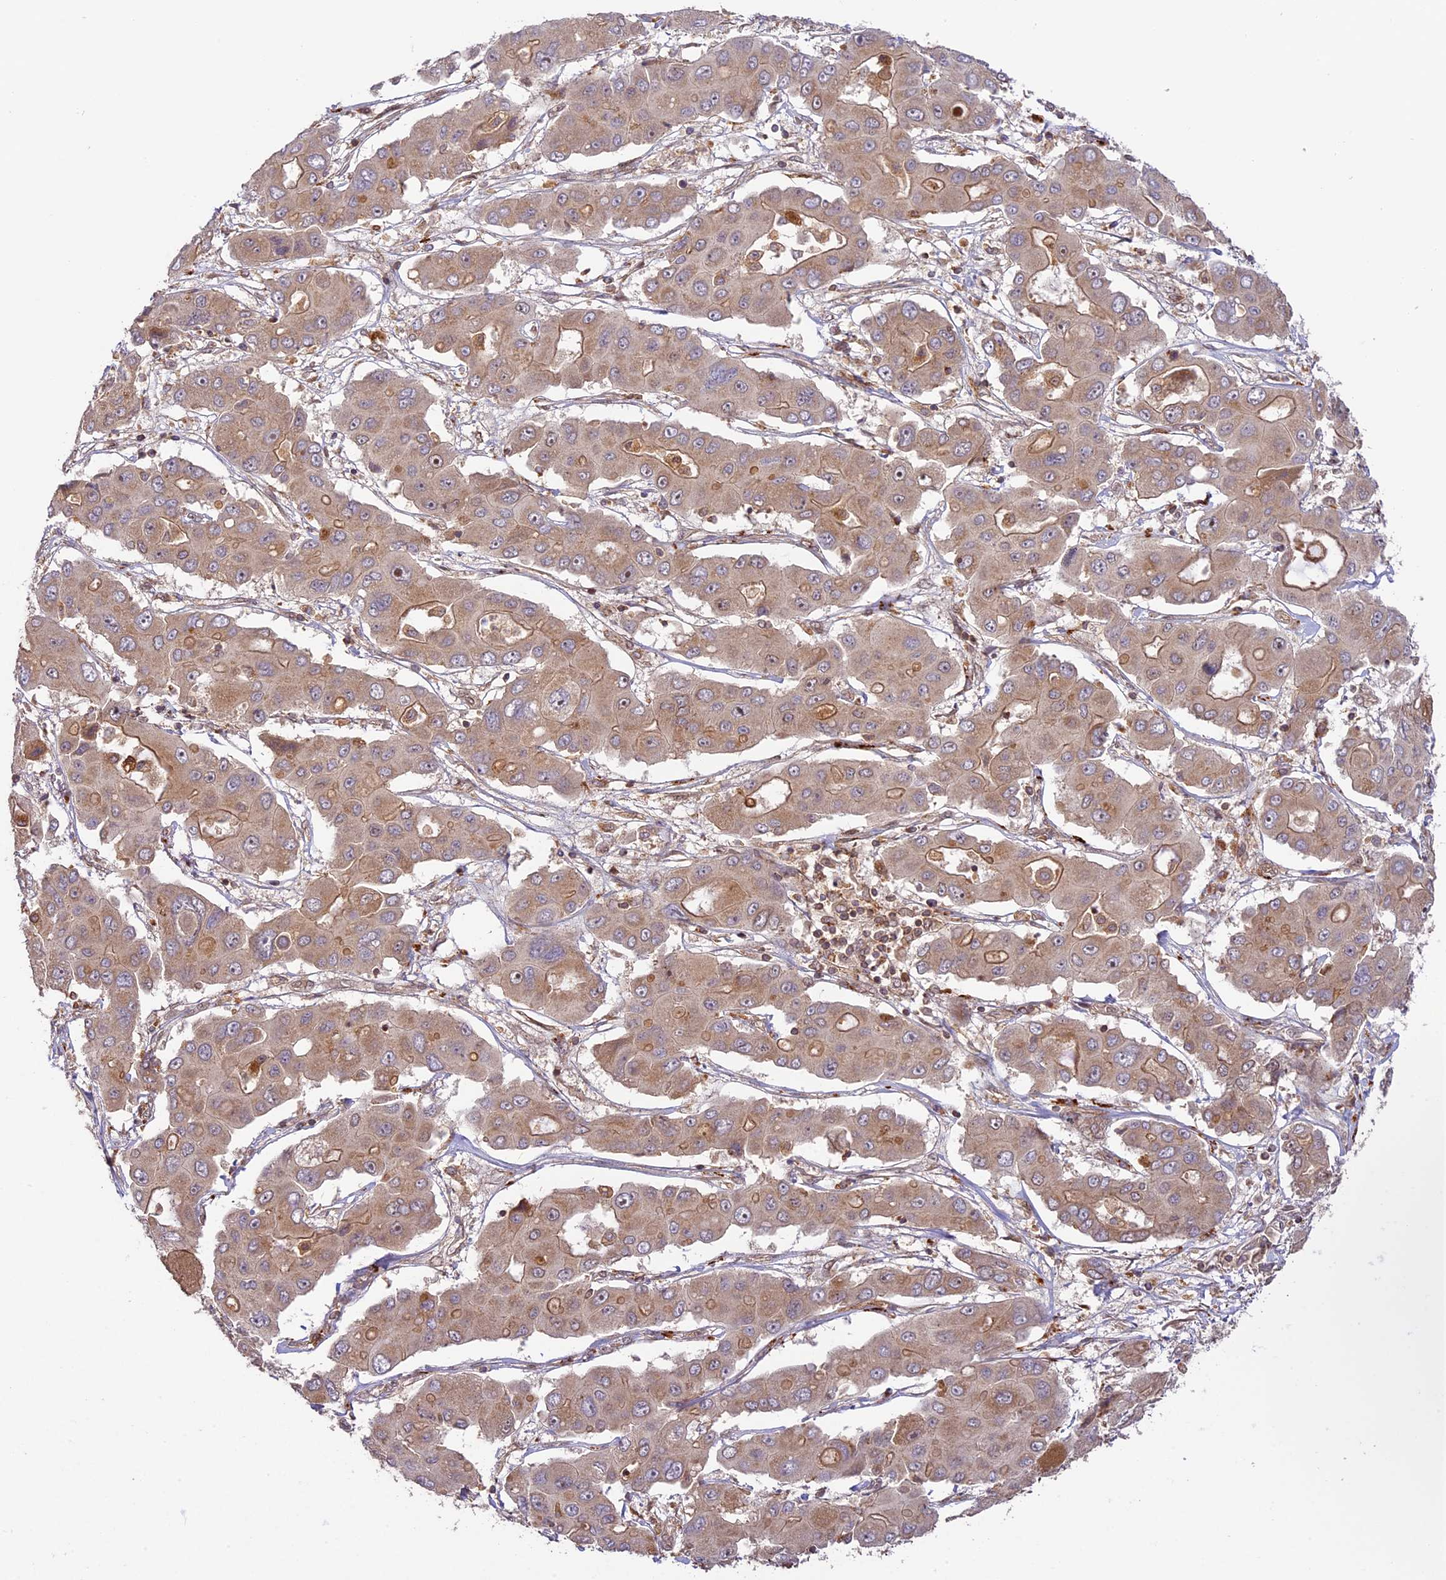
{"staining": {"intensity": "moderate", "quantity": "<25%", "location": "cytoplasmic/membranous"}, "tissue": "liver cancer", "cell_type": "Tumor cells", "image_type": "cancer", "snomed": [{"axis": "morphology", "description": "Cholangiocarcinoma"}, {"axis": "topography", "description": "Liver"}], "caption": "Liver cholangiocarcinoma stained with a brown dye reveals moderate cytoplasmic/membranous positive expression in about <25% of tumor cells.", "gene": "DGKH", "patient": {"sex": "male", "age": 67}}